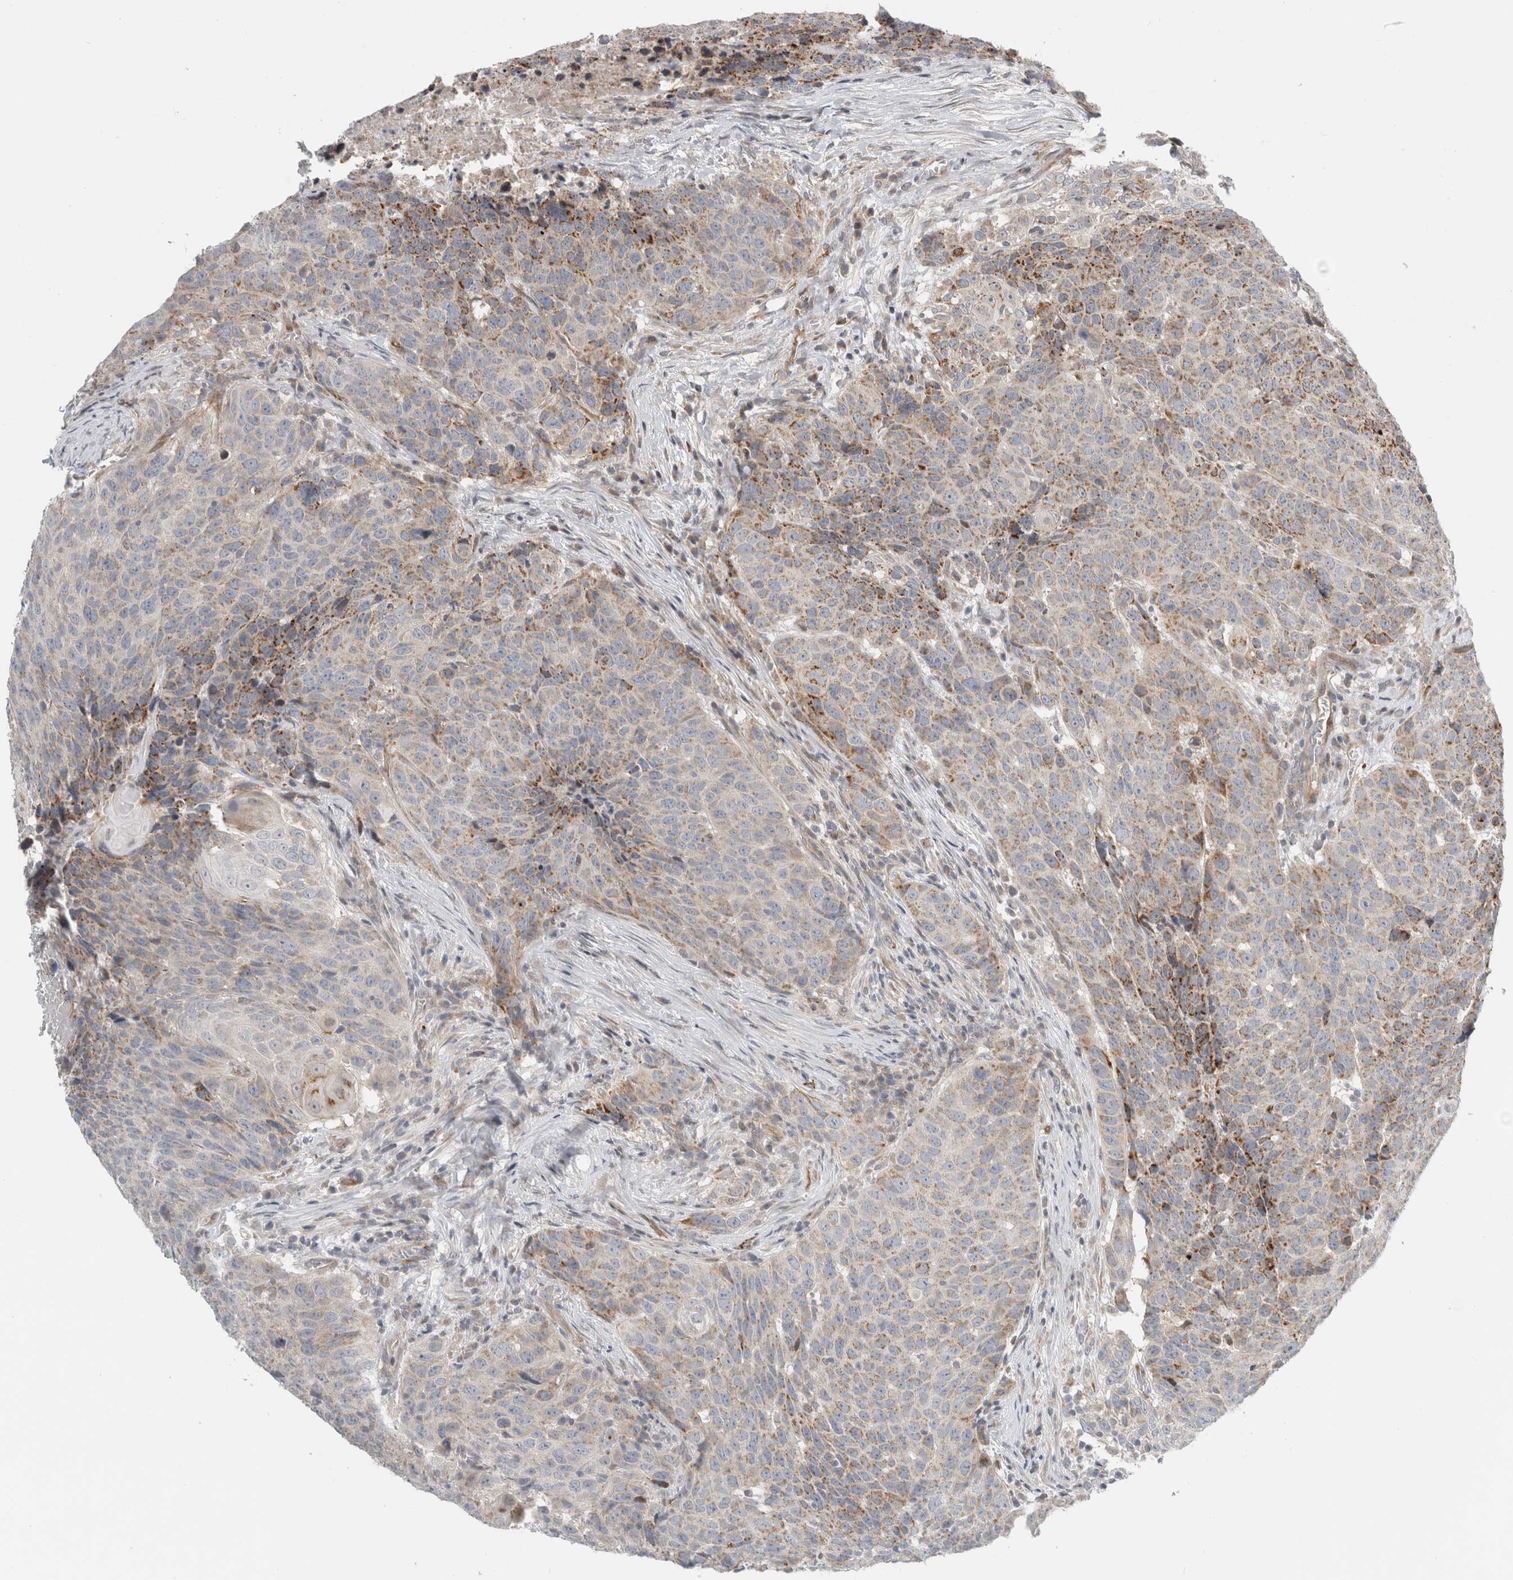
{"staining": {"intensity": "moderate", "quantity": "25%-75%", "location": "cytoplasmic/membranous"}, "tissue": "head and neck cancer", "cell_type": "Tumor cells", "image_type": "cancer", "snomed": [{"axis": "morphology", "description": "Squamous cell carcinoma, NOS"}, {"axis": "topography", "description": "Head-Neck"}], "caption": "Squamous cell carcinoma (head and neck) was stained to show a protein in brown. There is medium levels of moderate cytoplasmic/membranous staining in about 25%-75% of tumor cells. Using DAB (brown) and hematoxylin (blue) stains, captured at high magnification using brightfield microscopy.", "gene": "KPNA5", "patient": {"sex": "male", "age": 66}}